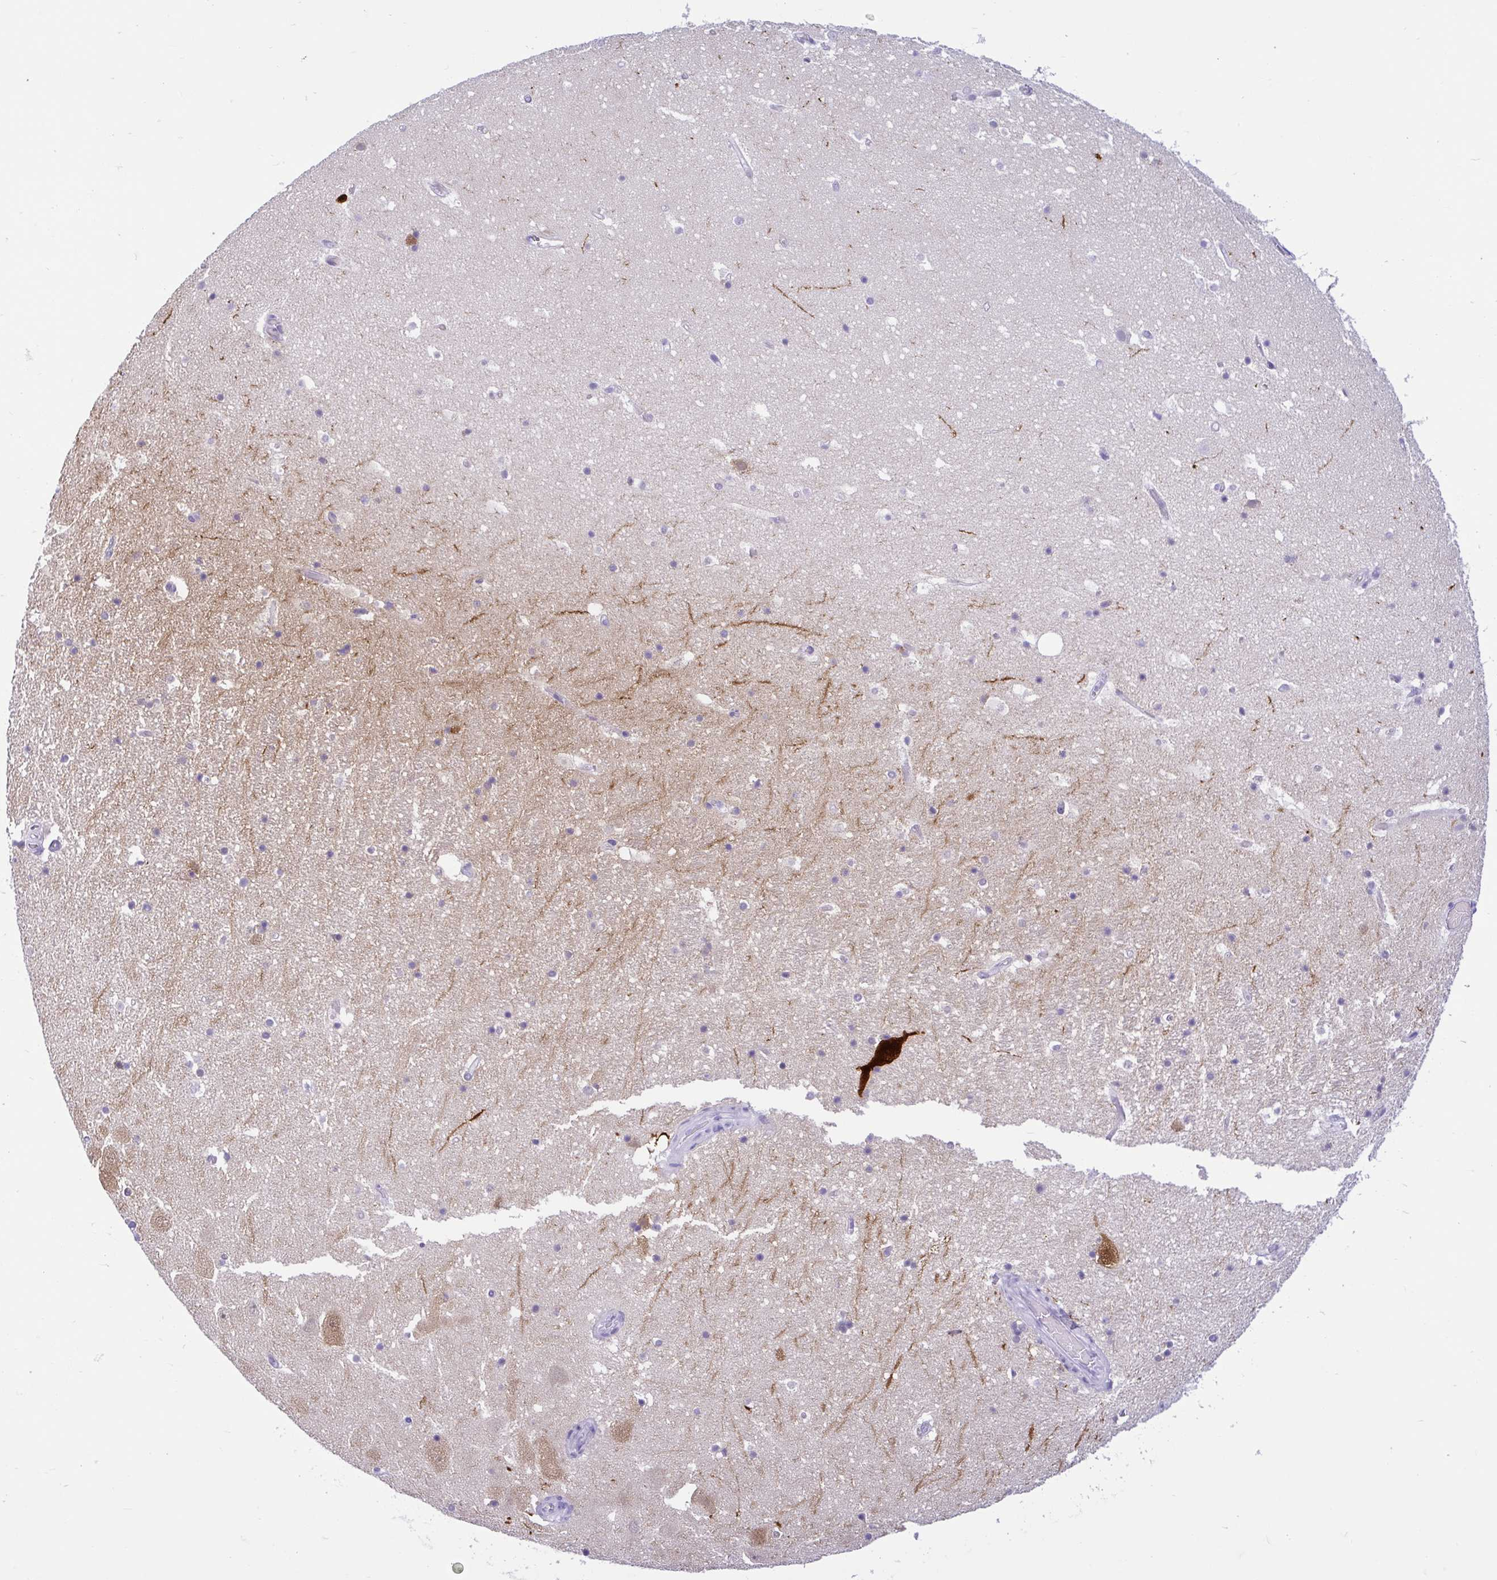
{"staining": {"intensity": "negative", "quantity": "none", "location": "none"}, "tissue": "hippocampus", "cell_type": "Glial cells", "image_type": "normal", "snomed": [{"axis": "morphology", "description": "Normal tissue, NOS"}, {"axis": "topography", "description": "Hippocampus"}], "caption": "DAB immunohistochemical staining of unremarkable human hippocampus displays no significant staining in glial cells. The staining was performed using DAB (3,3'-diaminobenzidine) to visualize the protein expression in brown, while the nuclei were stained in blue with hematoxylin (Magnification: 20x).", "gene": "ENSG00000274792", "patient": {"sex": "female", "age": 42}}